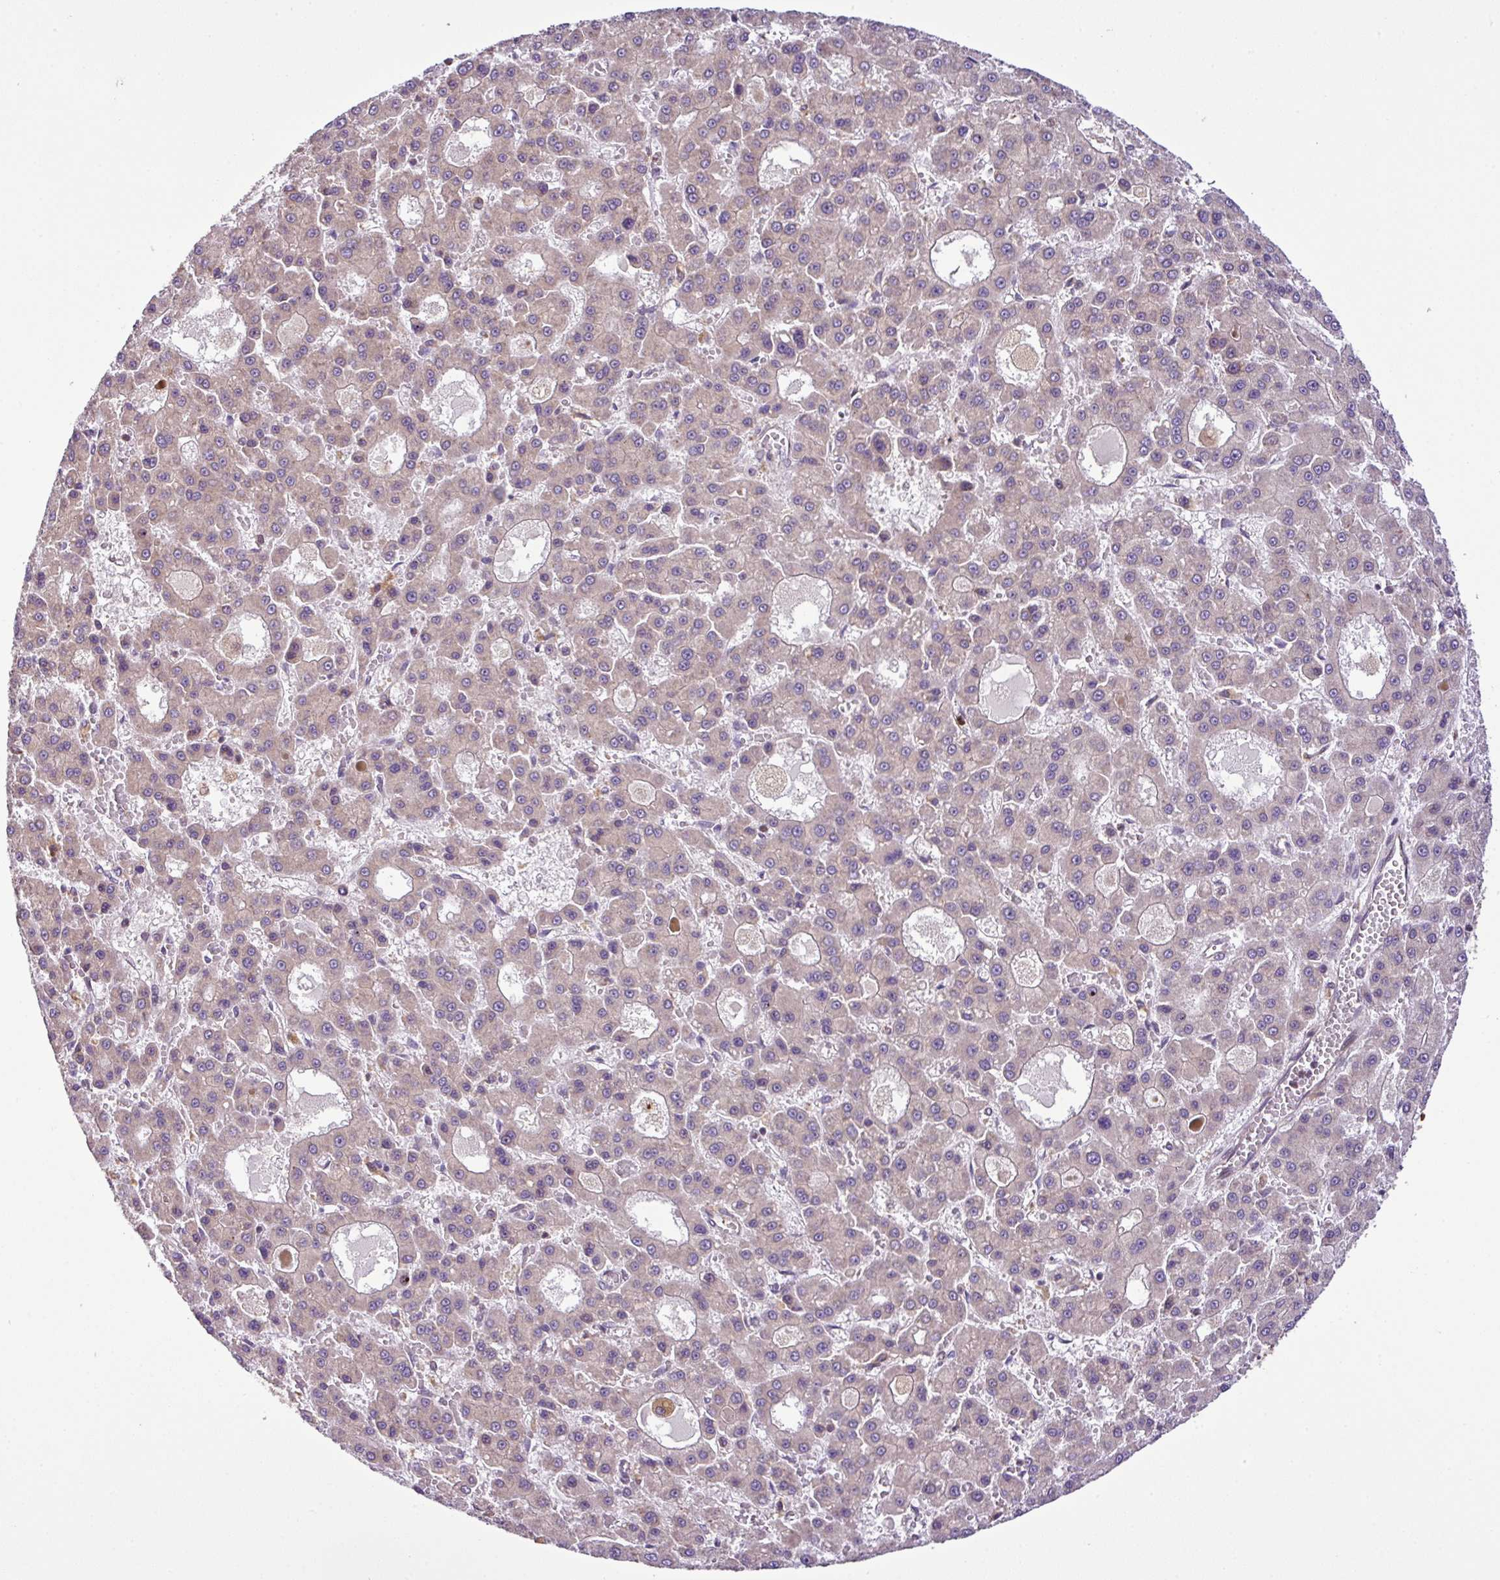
{"staining": {"intensity": "negative", "quantity": "none", "location": "none"}, "tissue": "liver cancer", "cell_type": "Tumor cells", "image_type": "cancer", "snomed": [{"axis": "morphology", "description": "Carcinoma, Hepatocellular, NOS"}, {"axis": "topography", "description": "Liver"}], "caption": "Immunohistochemistry photomicrograph of neoplastic tissue: human liver cancer (hepatocellular carcinoma) stained with DAB (3,3'-diaminobenzidine) demonstrates no significant protein expression in tumor cells.", "gene": "DLGAP4", "patient": {"sex": "male", "age": 70}}